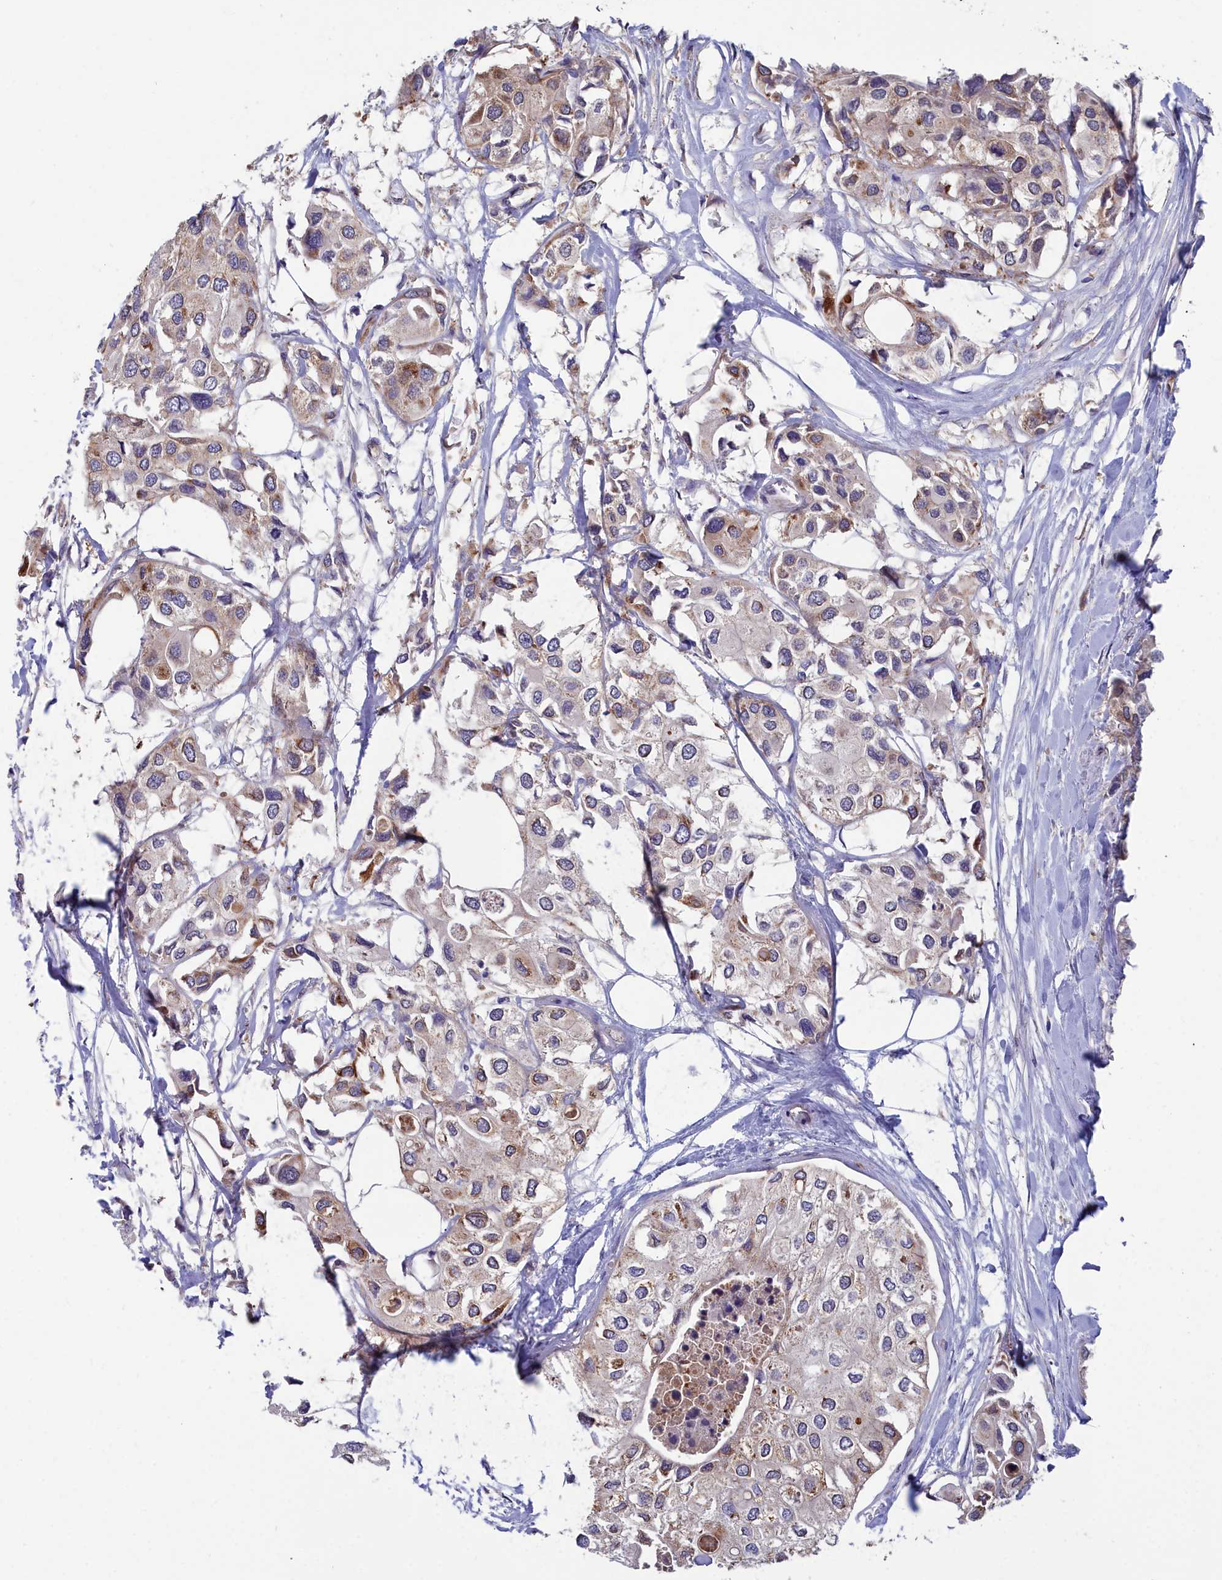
{"staining": {"intensity": "weak", "quantity": "<25%", "location": "cytoplasmic/membranous"}, "tissue": "urothelial cancer", "cell_type": "Tumor cells", "image_type": "cancer", "snomed": [{"axis": "morphology", "description": "Urothelial carcinoma, High grade"}, {"axis": "topography", "description": "Urinary bladder"}], "caption": "Human high-grade urothelial carcinoma stained for a protein using IHC demonstrates no staining in tumor cells.", "gene": "RDX", "patient": {"sex": "male", "age": 64}}